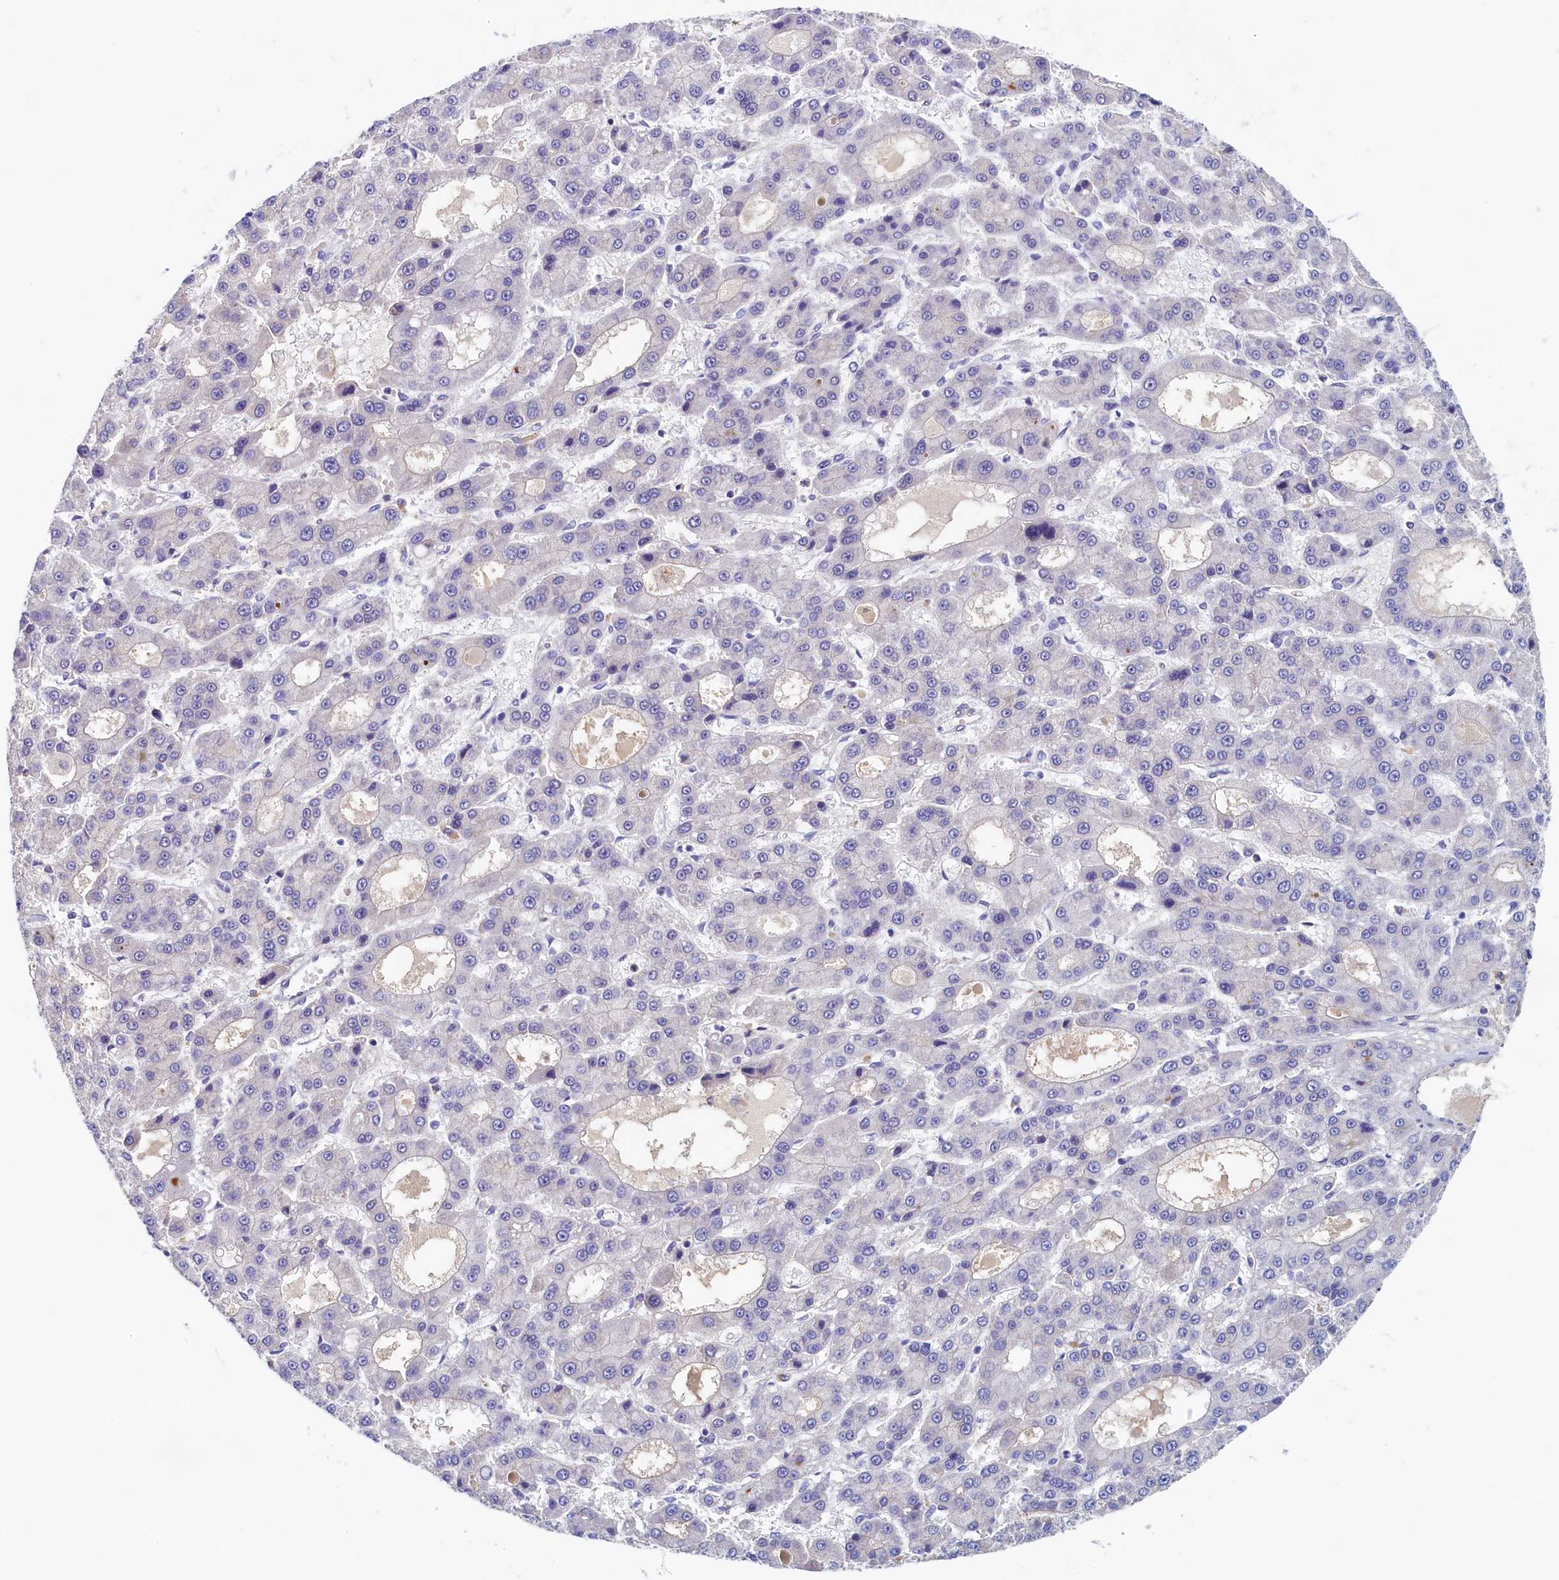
{"staining": {"intensity": "negative", "quantity": "none", "location": "none"}, "tissue": "liver cancer", "cell_type": "Tumor cells", "image_type": "cancer", "snomed": [{"axis": "morphology", "description": "Carcinoma, Hepatocellular, NOS"}, {"axis": "topography", "description": "Liver"}], "caption": "IHC photomicrograph of neoplastic tissue: liver cancer stained with DAB (3,3'-diaminobenzidine) displays no significant protein positivity in tumor cells. (Immunohistochemistry (ihc), brightfield microscopy, high magnification).", "gene": "GUCA1C", "patient": {"sex": "male", "age": 70}}